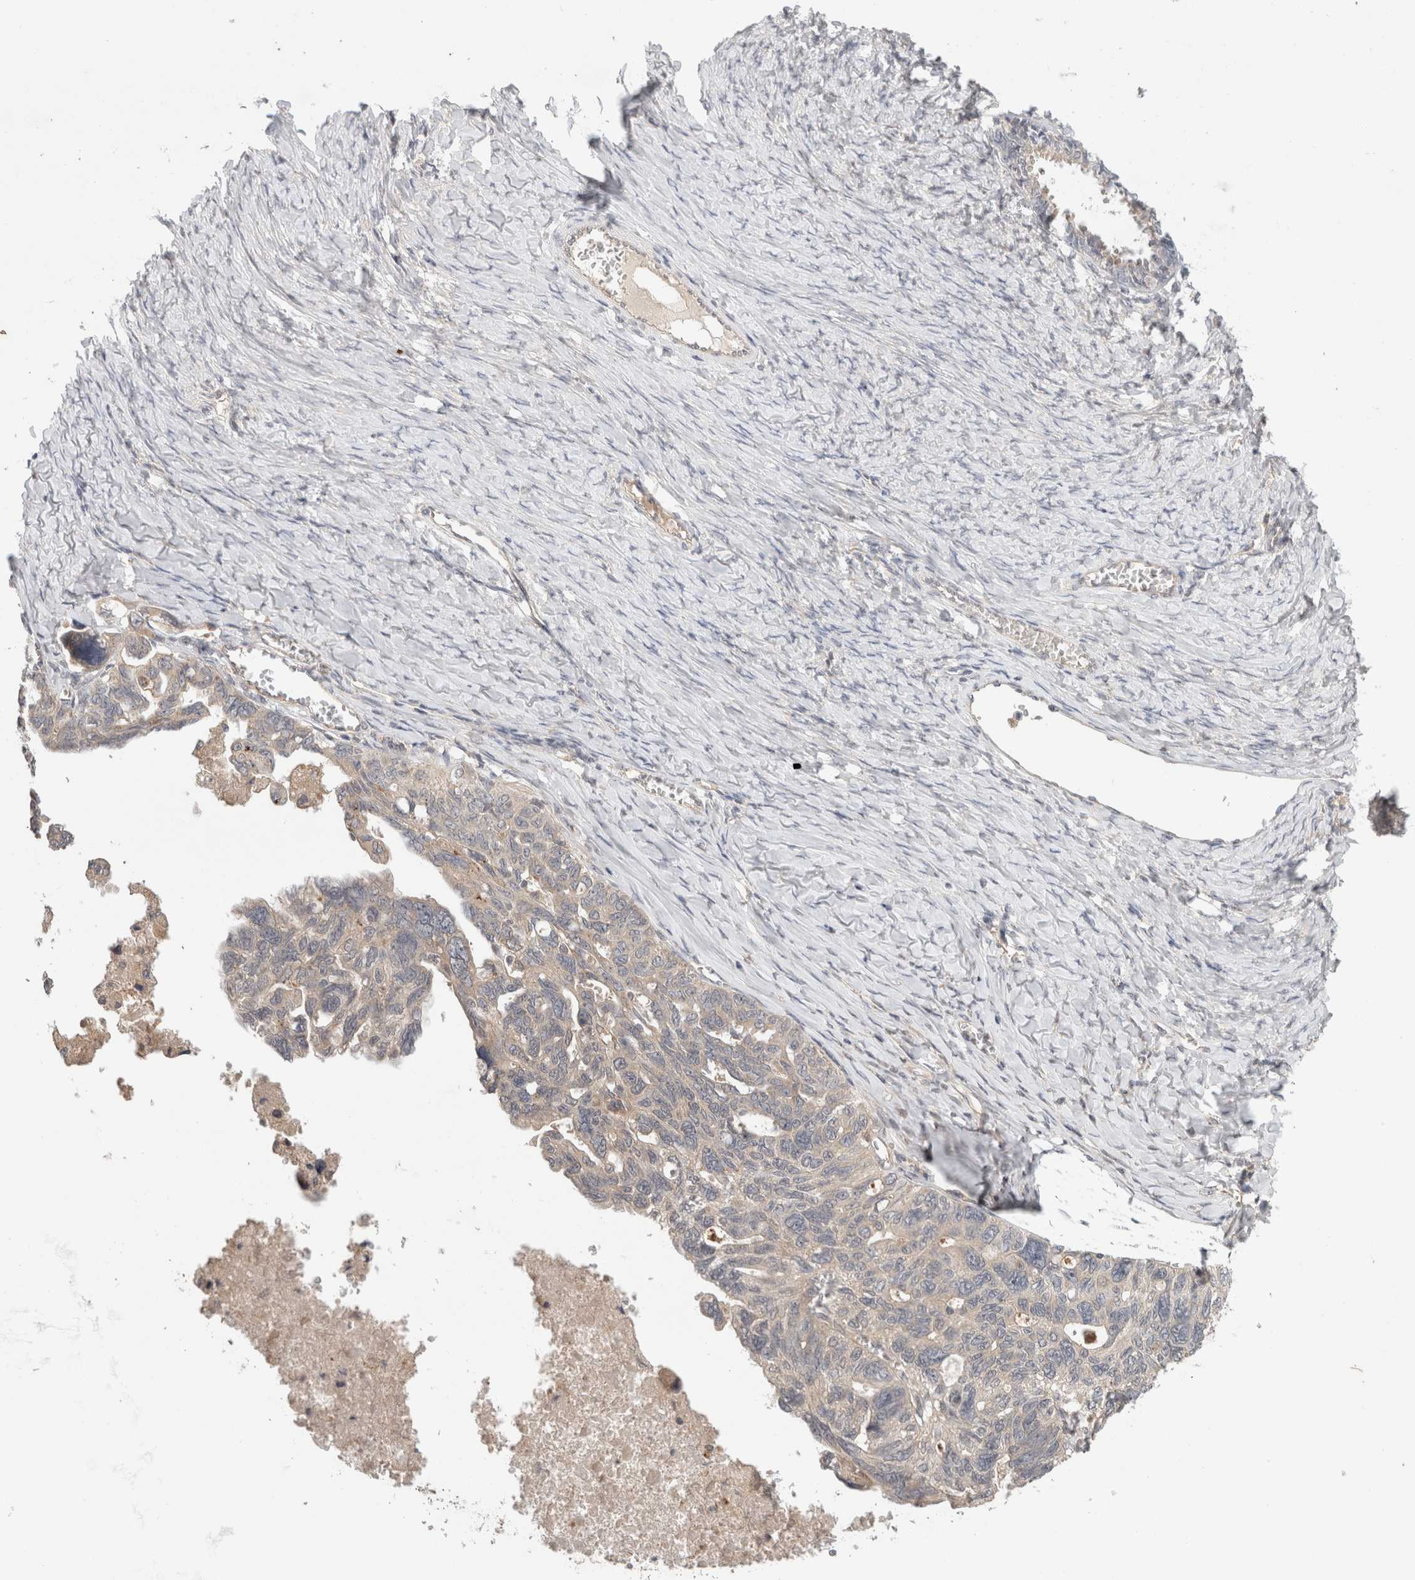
{"staining": {"intensity": "negative", "quantity": "none", "location": "none"}, "tissue": "ovarian cancer", "cell_type": "Tumor cells", "image_type": "cancer", "snomed": [{"axis": "morphology", "description": "Cystadenocarcinoma, serous, NOS"}, {"axis": "topography", "description": "Ovary"}], "caption": "Tumor cells are negative for protein expression in human serous cystadenocarcinoma (ovarian).", "gene": "SGK1", "patient": {"sex": "female", "age": 79}}